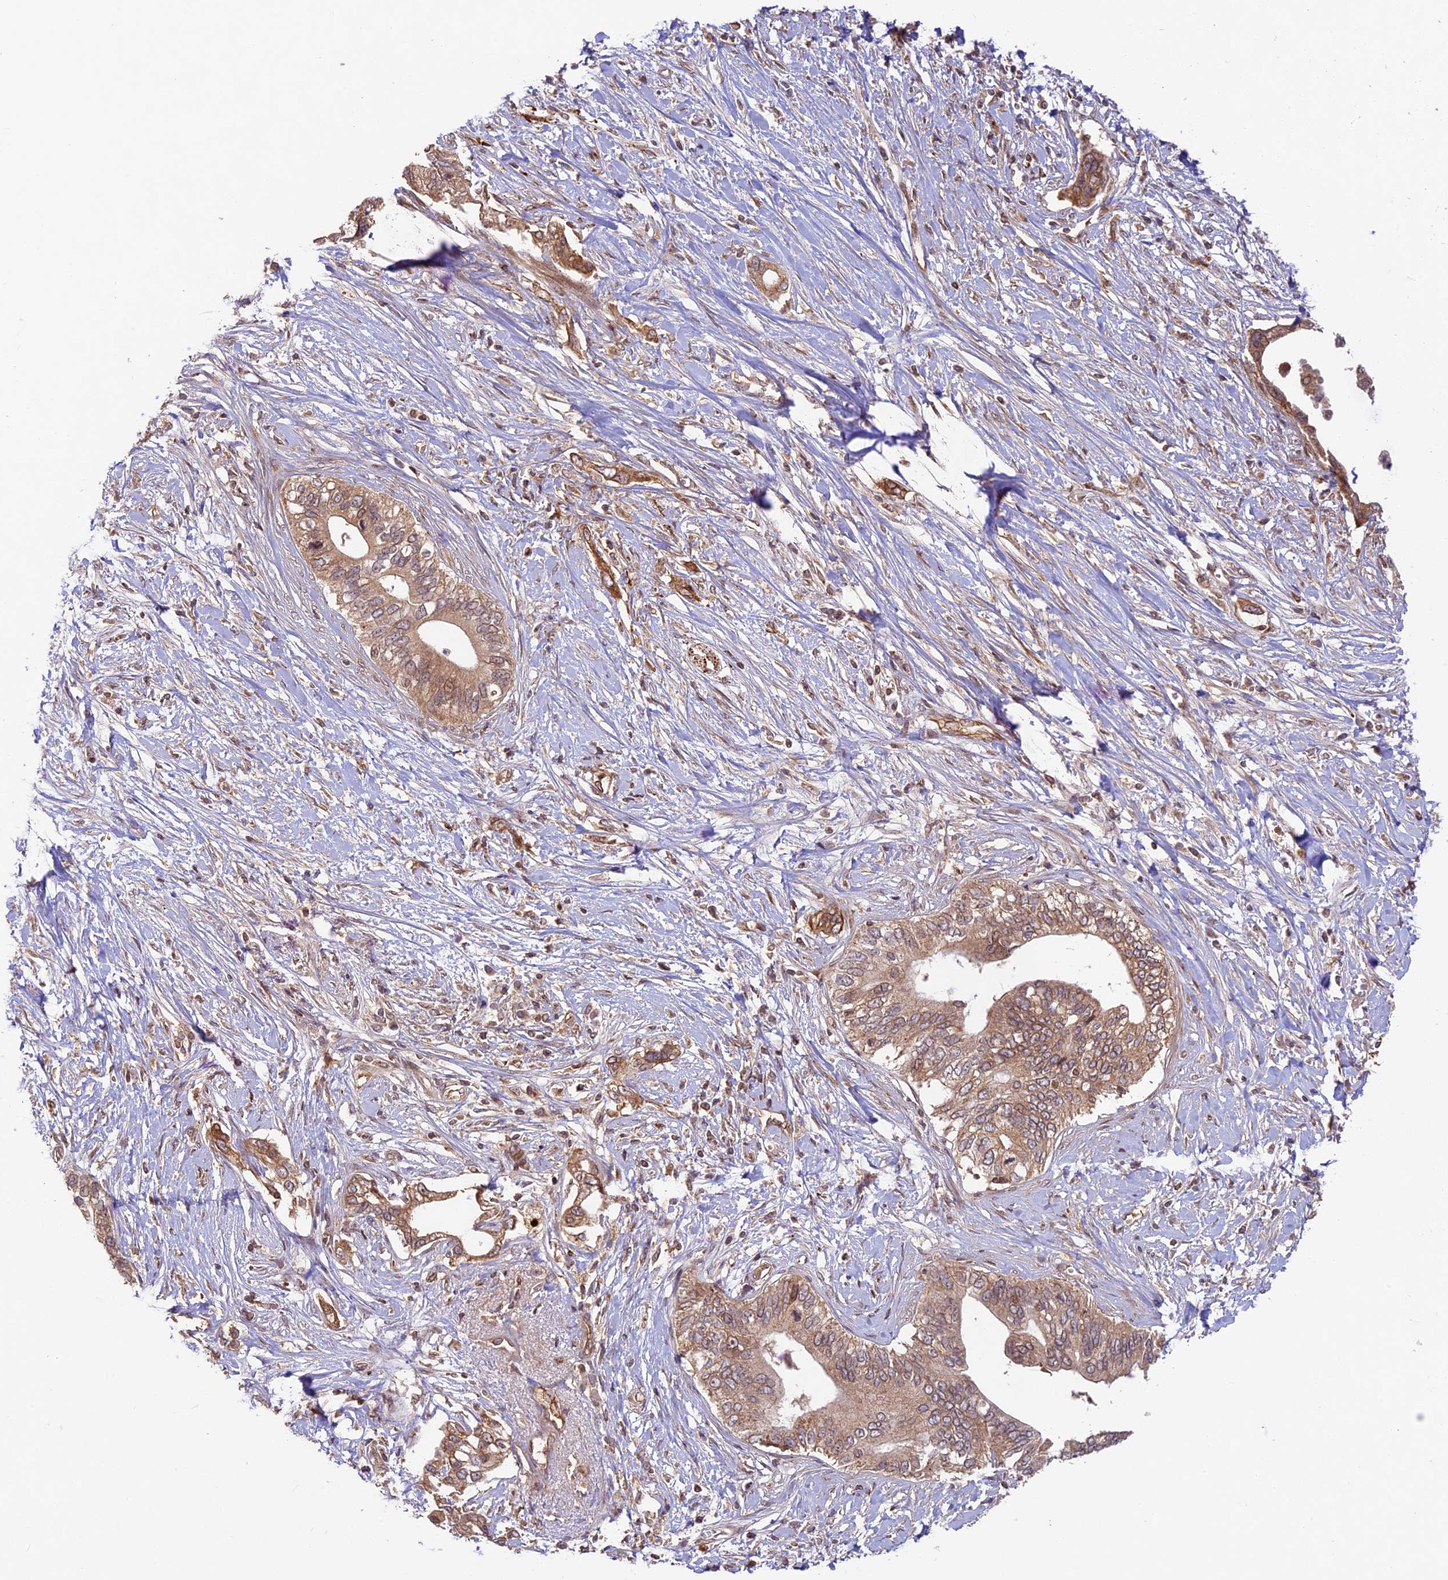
{"staining": {"intensity": "moderate", "quantity": ">75%", "location": "cytoplasmic/membranous"}, "tissue": "pancreatic cancer", "cell_type": "Tumor cells", "image_type": "cancer", "snomed": [{"axis": "morphology", "description": "Normal tissue, NOS"}, {"axis": "morphology", "description": "Adenocarcinoma, NOS"}, {"axis": "topography", "description": "Pancreas"}, {"axis": "topography", "description": "Peripheral nerve tissue"}], "caption": "A brown stain shows moderate cytoplasmic/membranous expression of a protein in adenocarcinoma (pancreatic) tumor cells. Ihc stains the protein of interest in brown and the nuclei are stained blue.", "gene": "DGKH", "patient": {"sex": "male", "age": 59}}